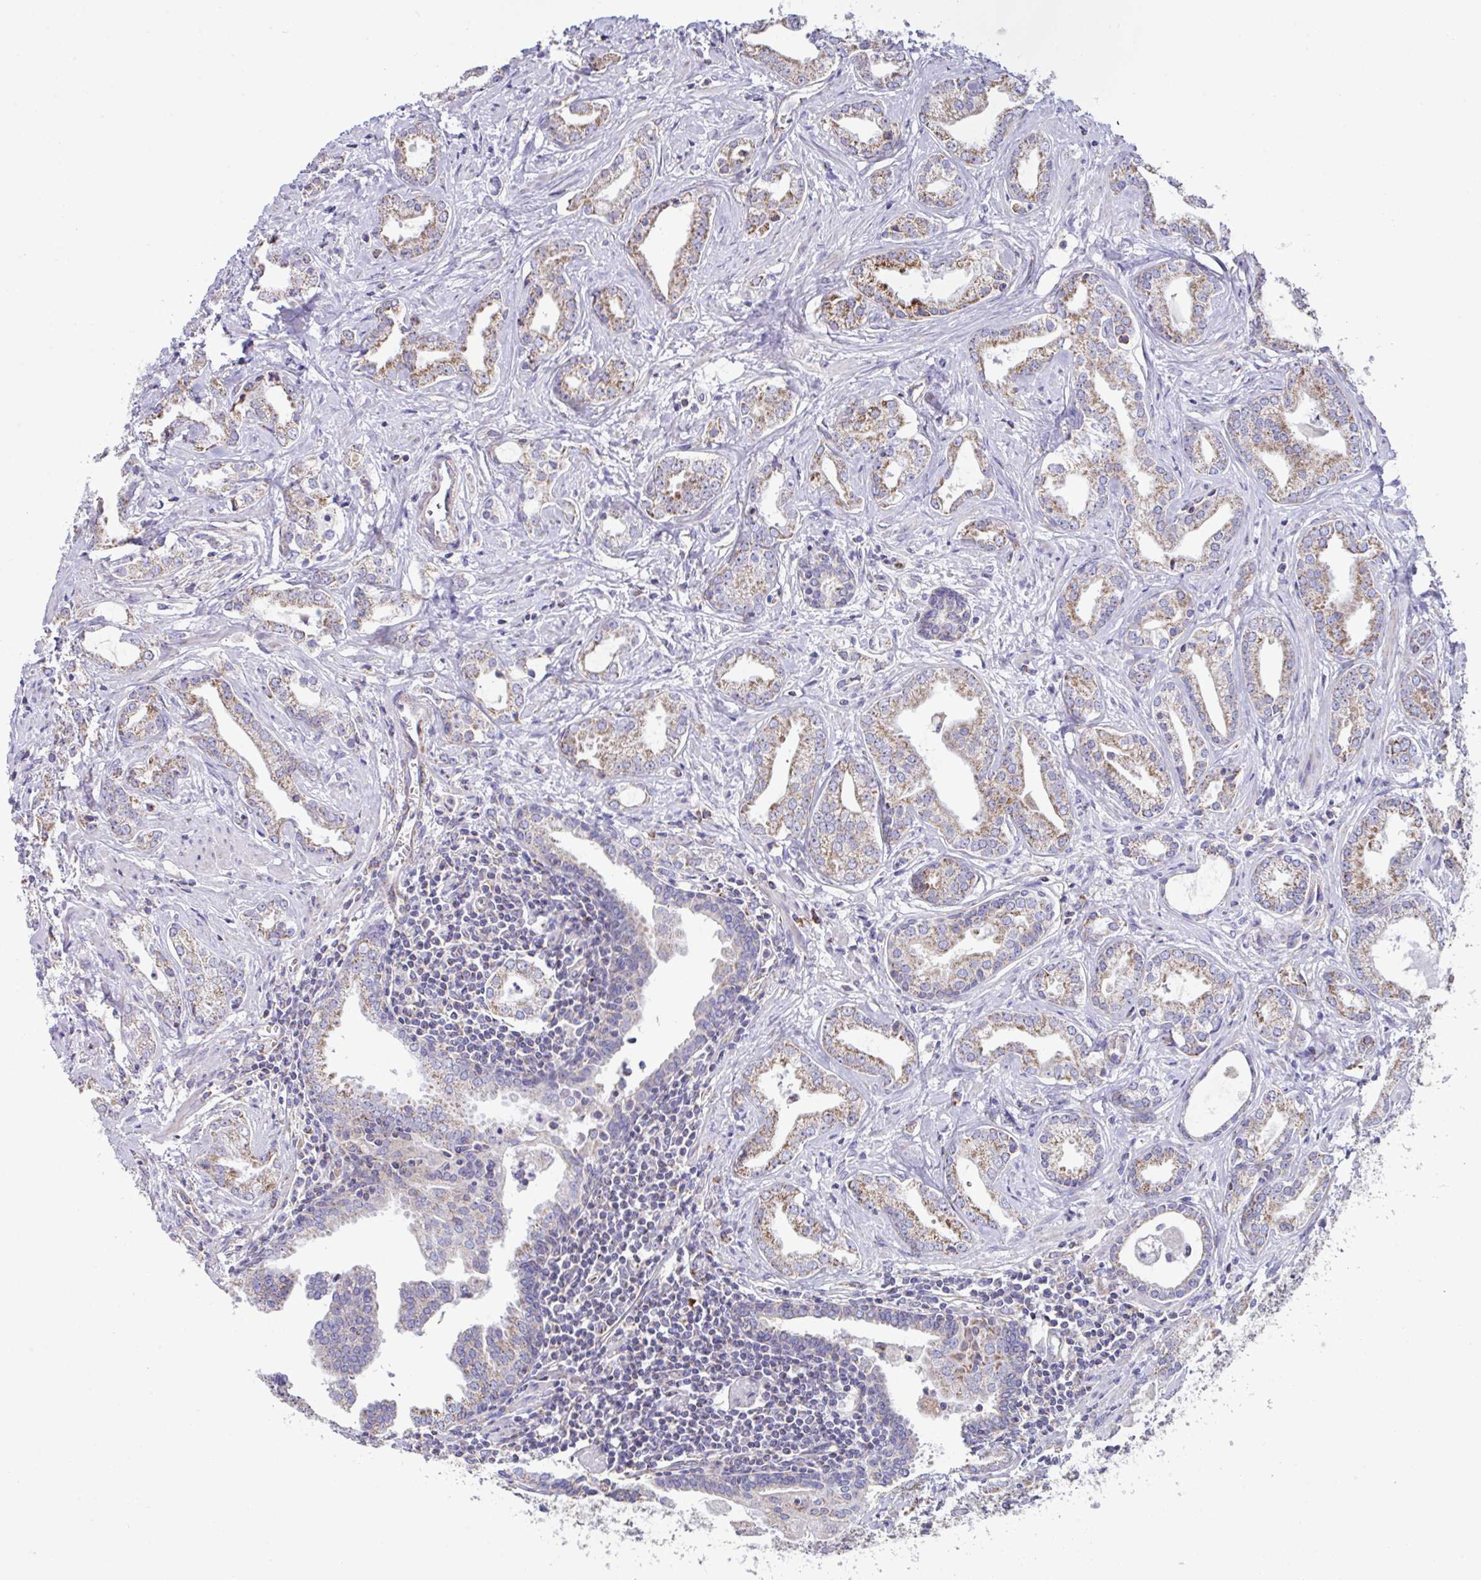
{"staining": {"intensity": "moderate", "quantity": ">75%", "location": "cytoplasmic/membranous"}, "tissue": "prostate cancer", "cell_type": "Tumor cells", "image_type": "cancer", "snomed": [{"axis": "morphology", "description": "Adenocarcinoma, Medium grade"}, {"axis": "topography", "description": "Prostate"}], "caption": "The photomicrograph exhibits staining of prostate cancer (medium-grade adenocarcinoma), revealing moderate cytoplasmic/membranous protein expression (brown color) within tumor cells.", "gene": "DOK7", "patient": {"sex": "male", "age": 57}}